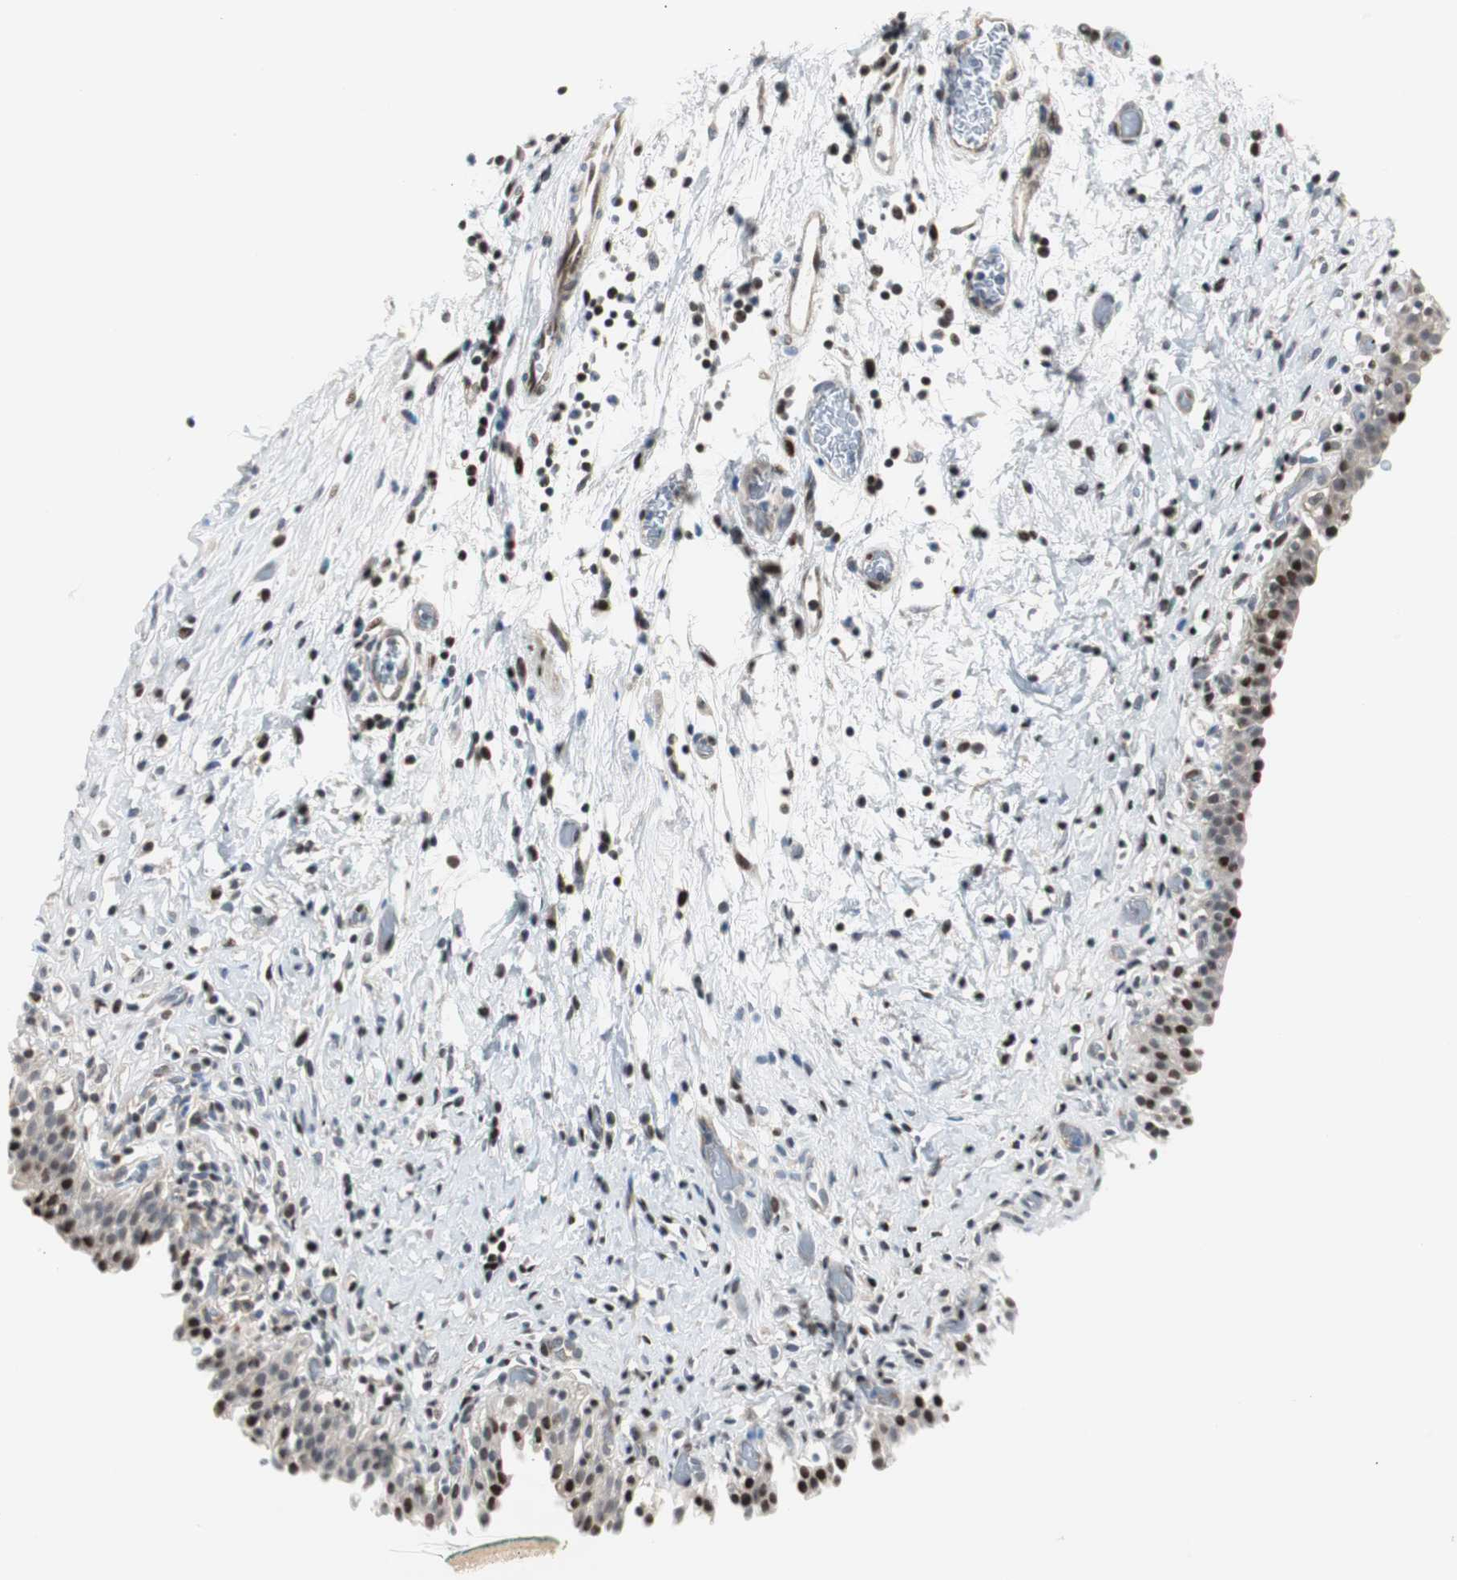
{"staining": {"intensity": "strong", "quantity": "<25%", "location": "nuclear"}, "tissue": "urinary bladder", "cell_type": "Urothelial cells", "image_type": "normal", "snomed": [{"axis": "morphology", "description": "Normal tissue, NOS"}, {"axis": "topography", "description": "Urinary bladder"}], "caption": "Protein analysis of normal urinary bladder shows strong nuclear staining in about <25% of urothelial cells. The staining was performed using DAB to visualize the protein expression in brown, while the nuclei were stained in blue with hematoxylin (Magnification: 20x).", "gene": "RAD1", "patient": {"sex": "male", "age": 51}}